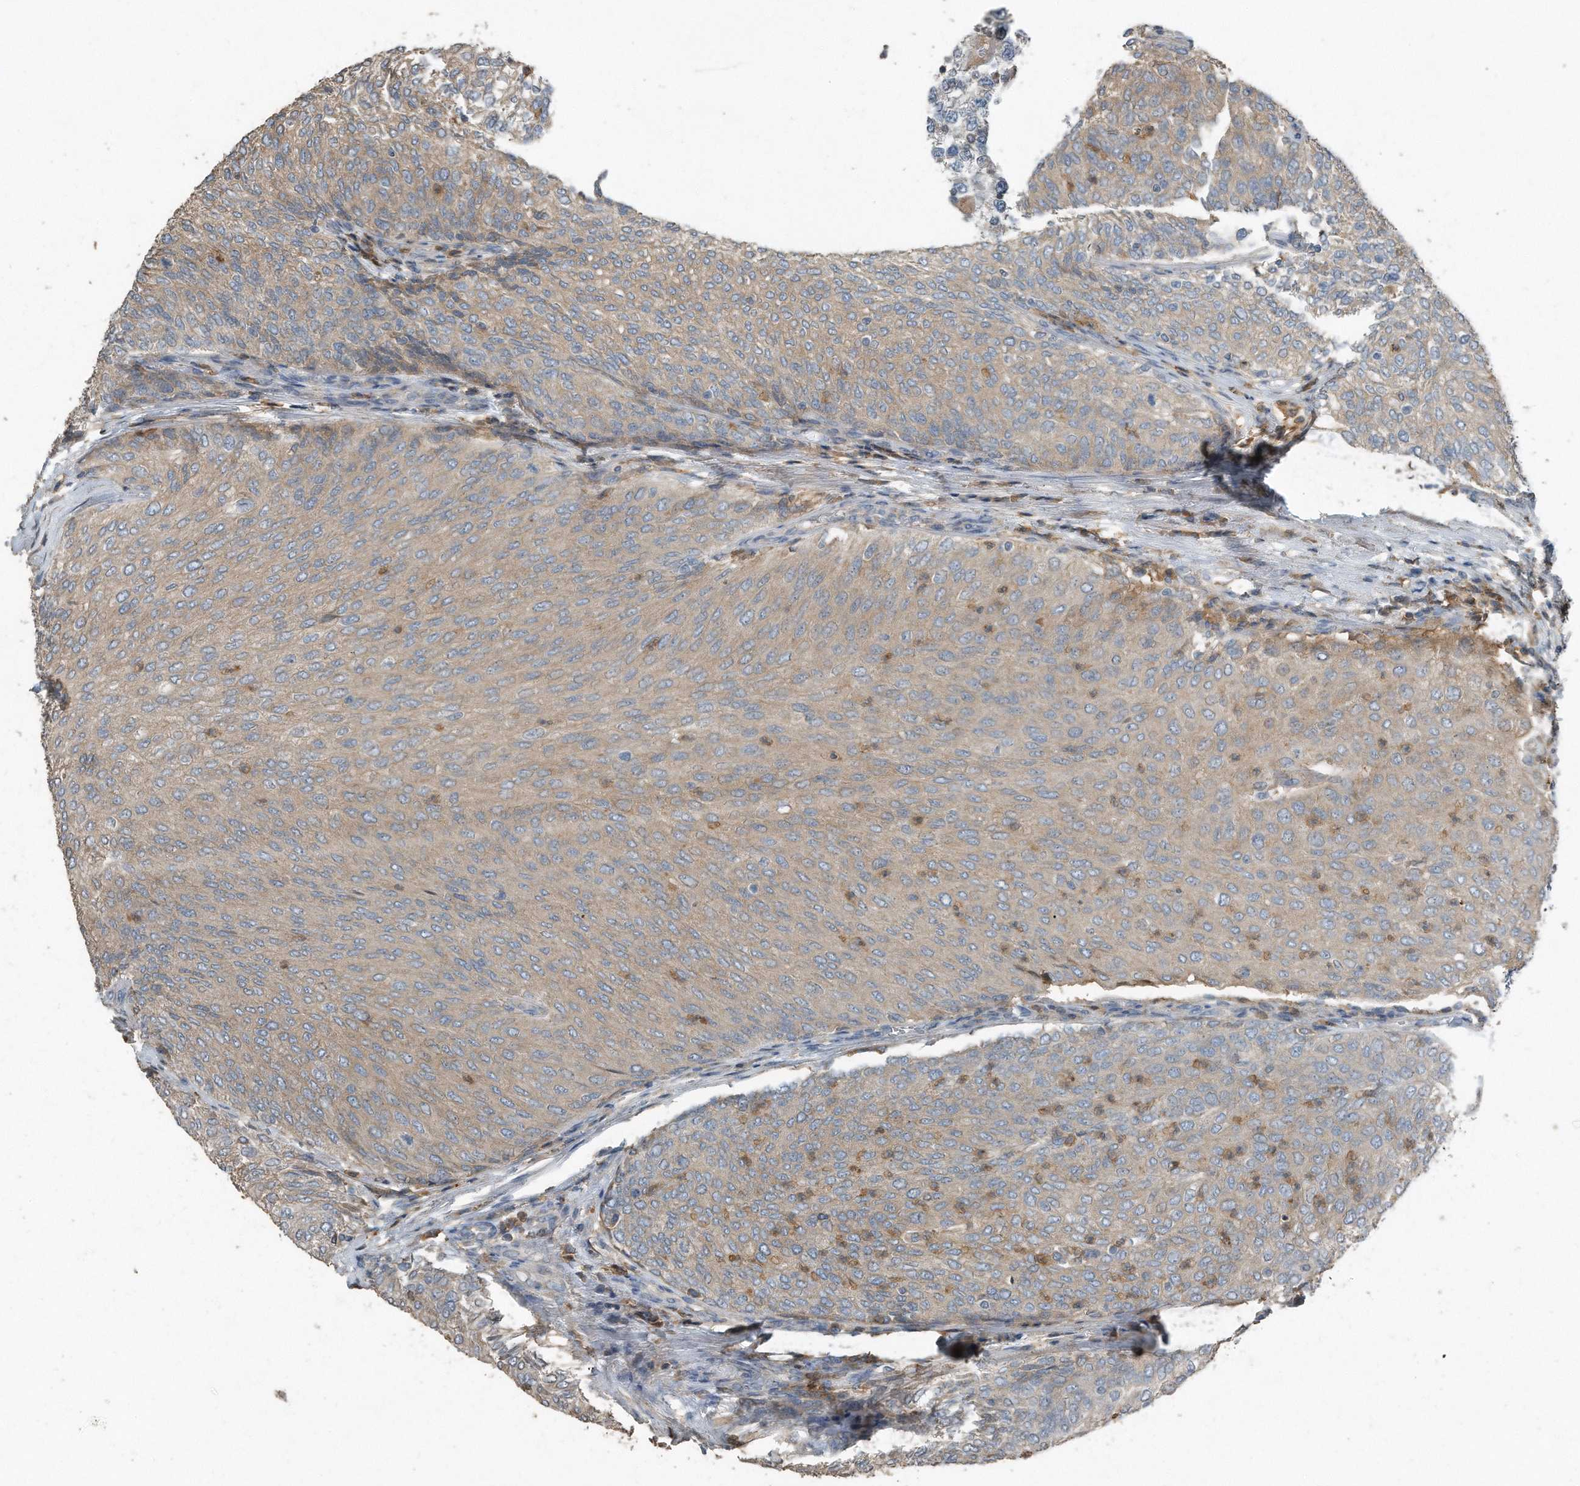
{"staining": {"intensity": "weak", "quantity": ">75%", "location": "cytoplasmic/membranous"}, "tissue": "urothelial cancer", "cell_type": "Tumor cells", "image_type": "cancer", "snomed": [{"axis": "morphology", "description": "Urothelial carcinoma, Low grade"}, {"axis": "topography", "description": "Urinary bladder"}], "caption": "The image displays a brown stain indicating the presence of a protein in the cytoplasmic/membranous of tumor cells in low-grade urothelial carcinoma. Using DAB (brown) and hematoxylin (blue) stains, captured at high magnification using brightfield microscopy.", "gene": "C9", "patient": {"sex": "female", "age": 79}}